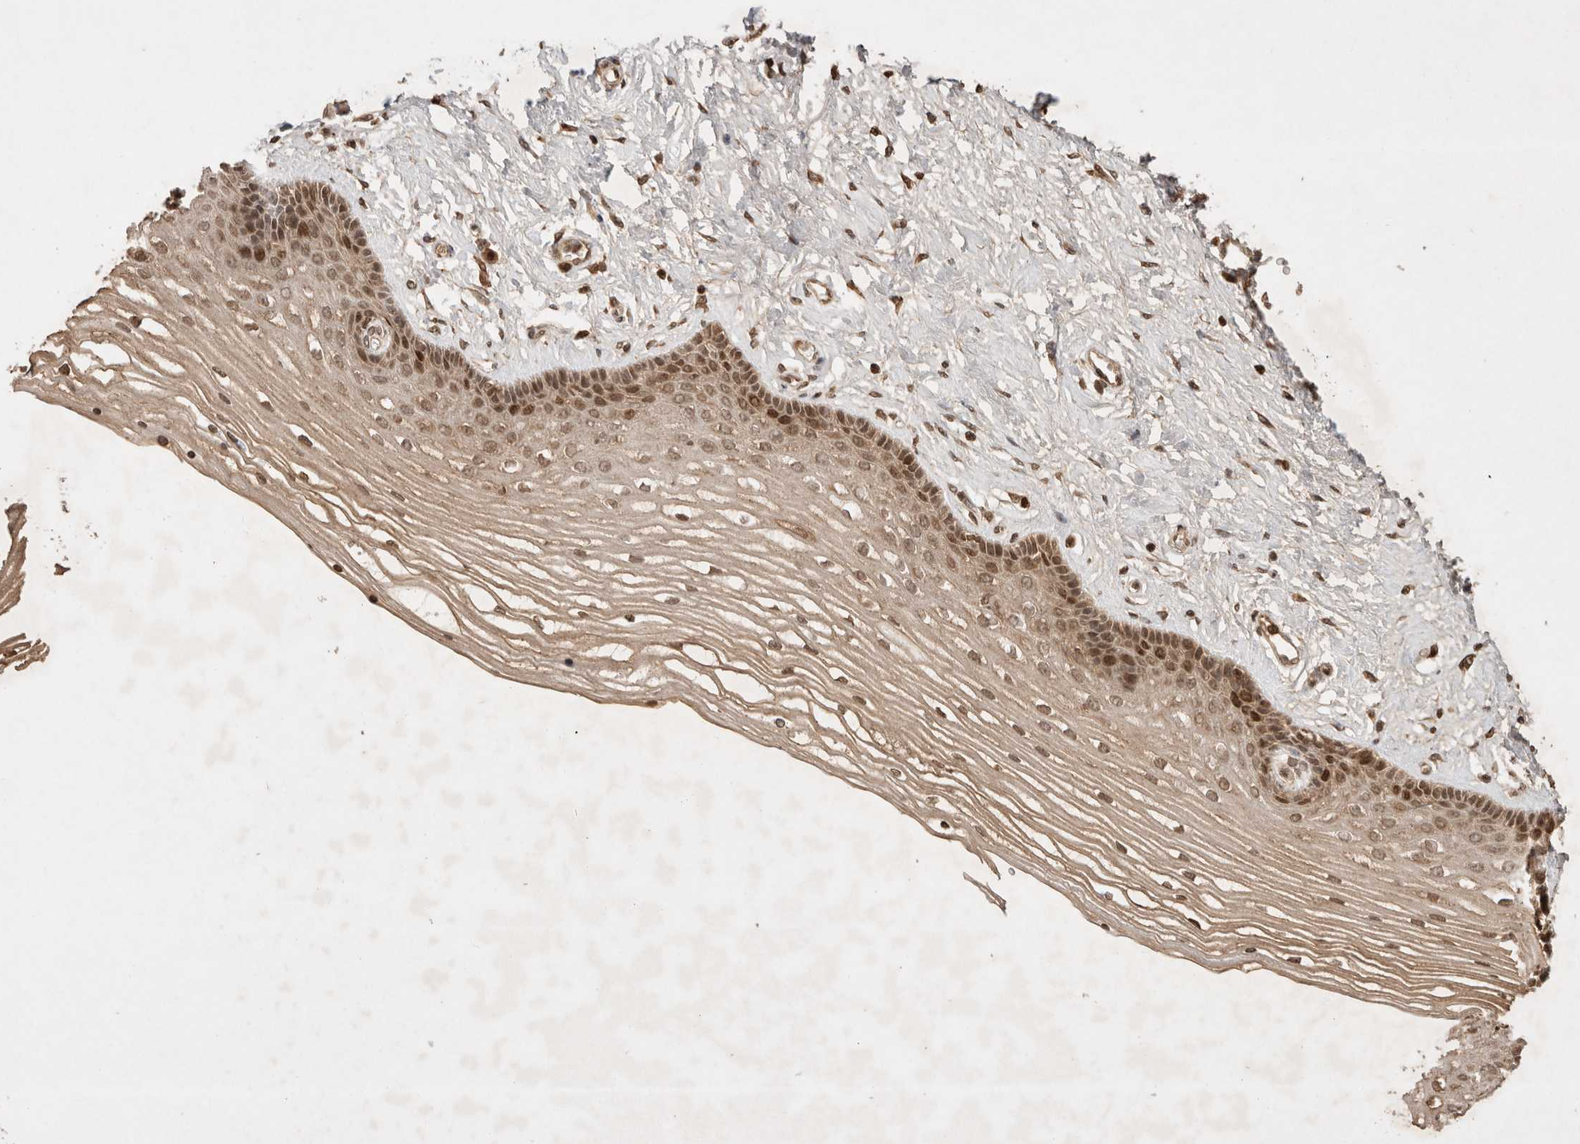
{"staining": {"intensity": "moderate", "quantity": "25%-75%", "location": "cytoplasmic/membranous,nuclear"}, "tissue": "vagina", "cell_type": "Squamous epithelial cells", "image_type": "normal", "snomed": [{"axis": "morphology", "description": "Normal tissue, NOS"}, {"axis": "topography", "description": "Vagina"}], "caption": "Approximately 25%-75% of squamous epithelial cells in benign vagina exhibit moderate cytoplasmic/membranous,nuclear protein expression as visualized by brown immunohistochemical staining.", "gene": "FAM221A", "patient": {"sex": "female", "age": 46}}